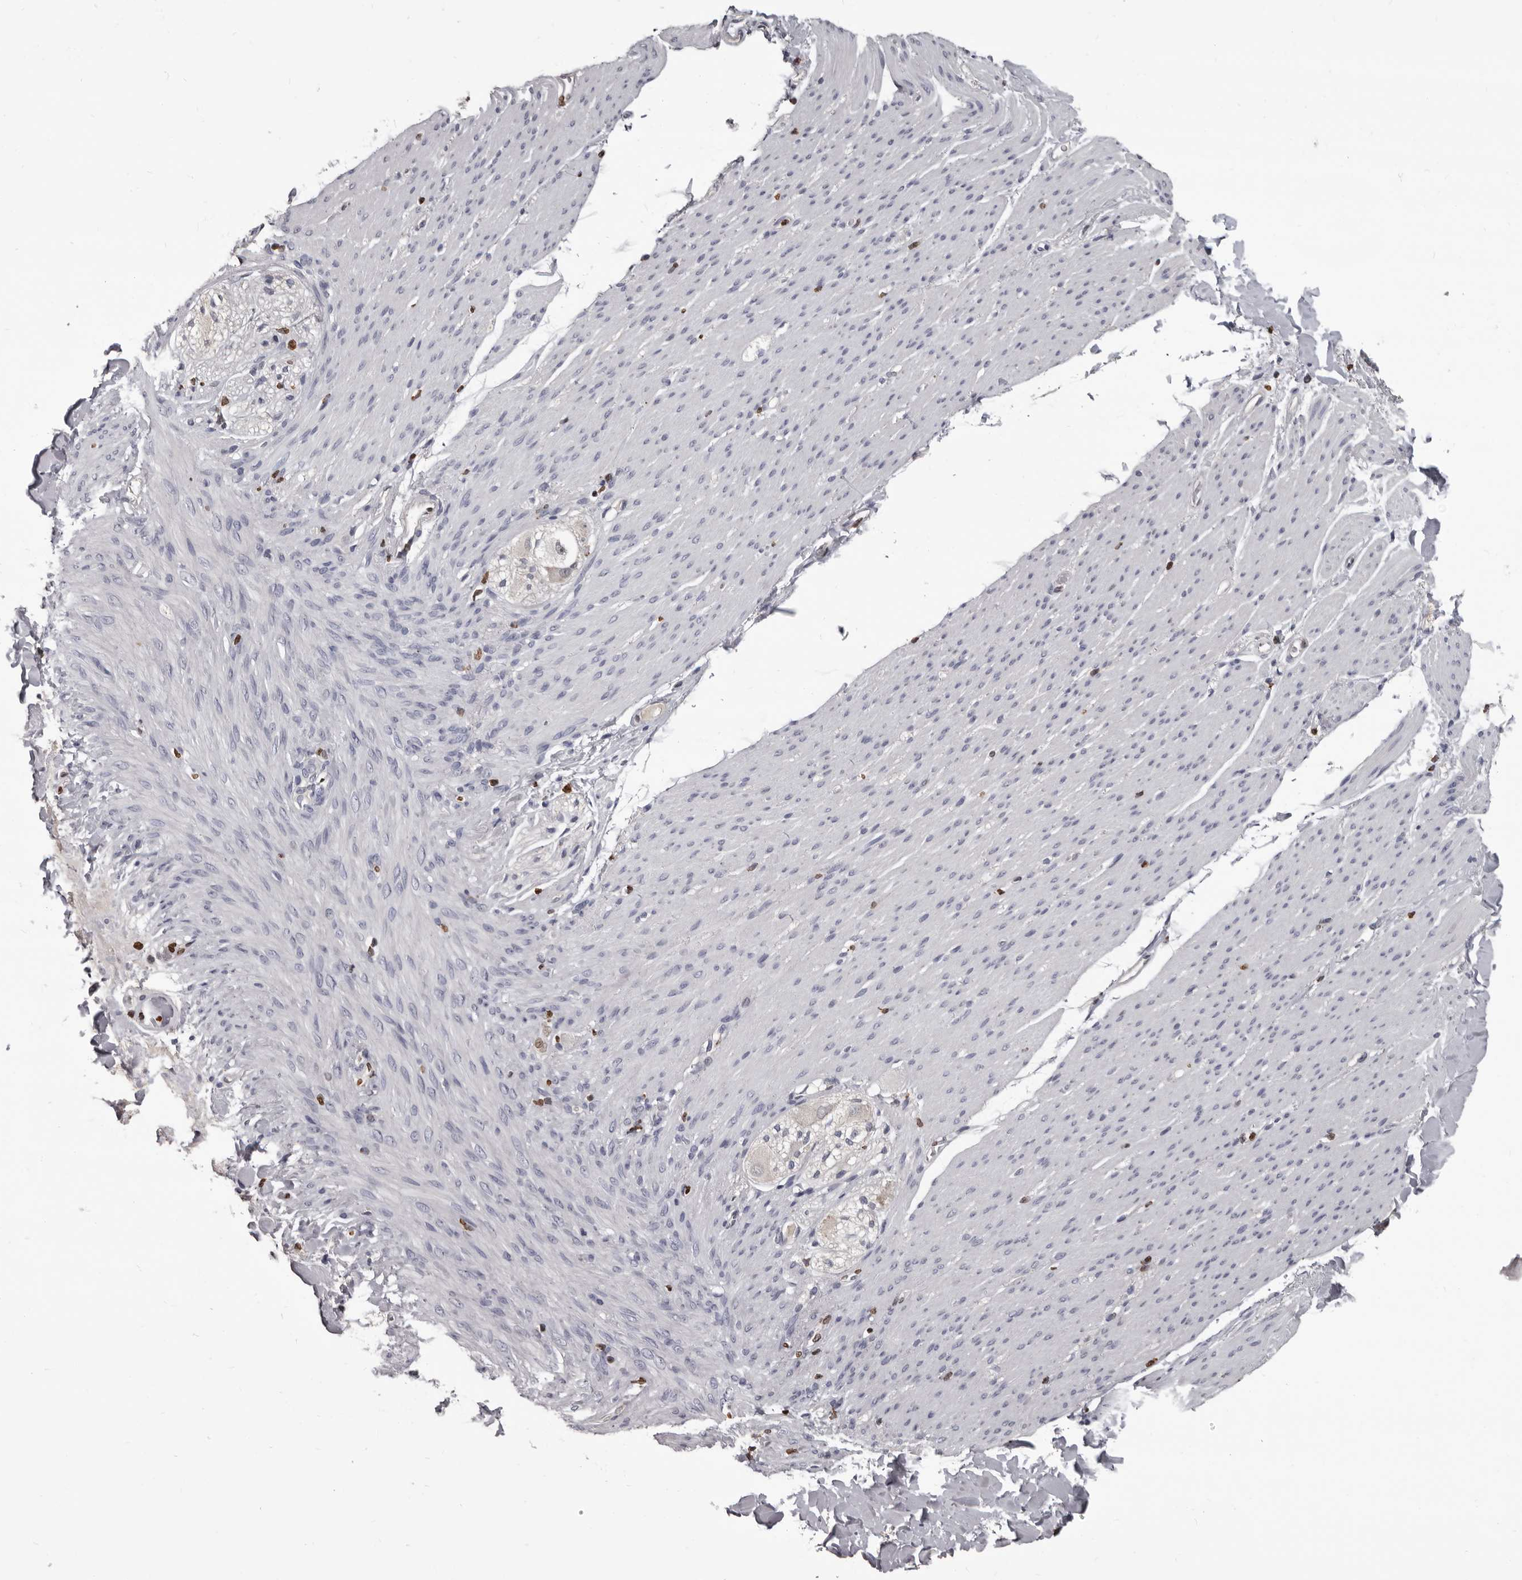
{"staining": {"intensity": "negative", "quantity": "none", "location": "none"}, "tissue": "smooth muscle", "cell_type": "Smooth muscle cells", "image_type": "normal", "snomed": [{"axis": "morphology", "description": "Normal tissue, NOS"}, {"axis": "topography", "description": "Colon"}, {"axis": "topography", "description": "Peripheral nerve tissue"}], "caption": "The image displays no staining of smooth muscle cells in benign smooth muscle.", "gene": "AHR", "patient": {"sex": "female", "age": 61}}